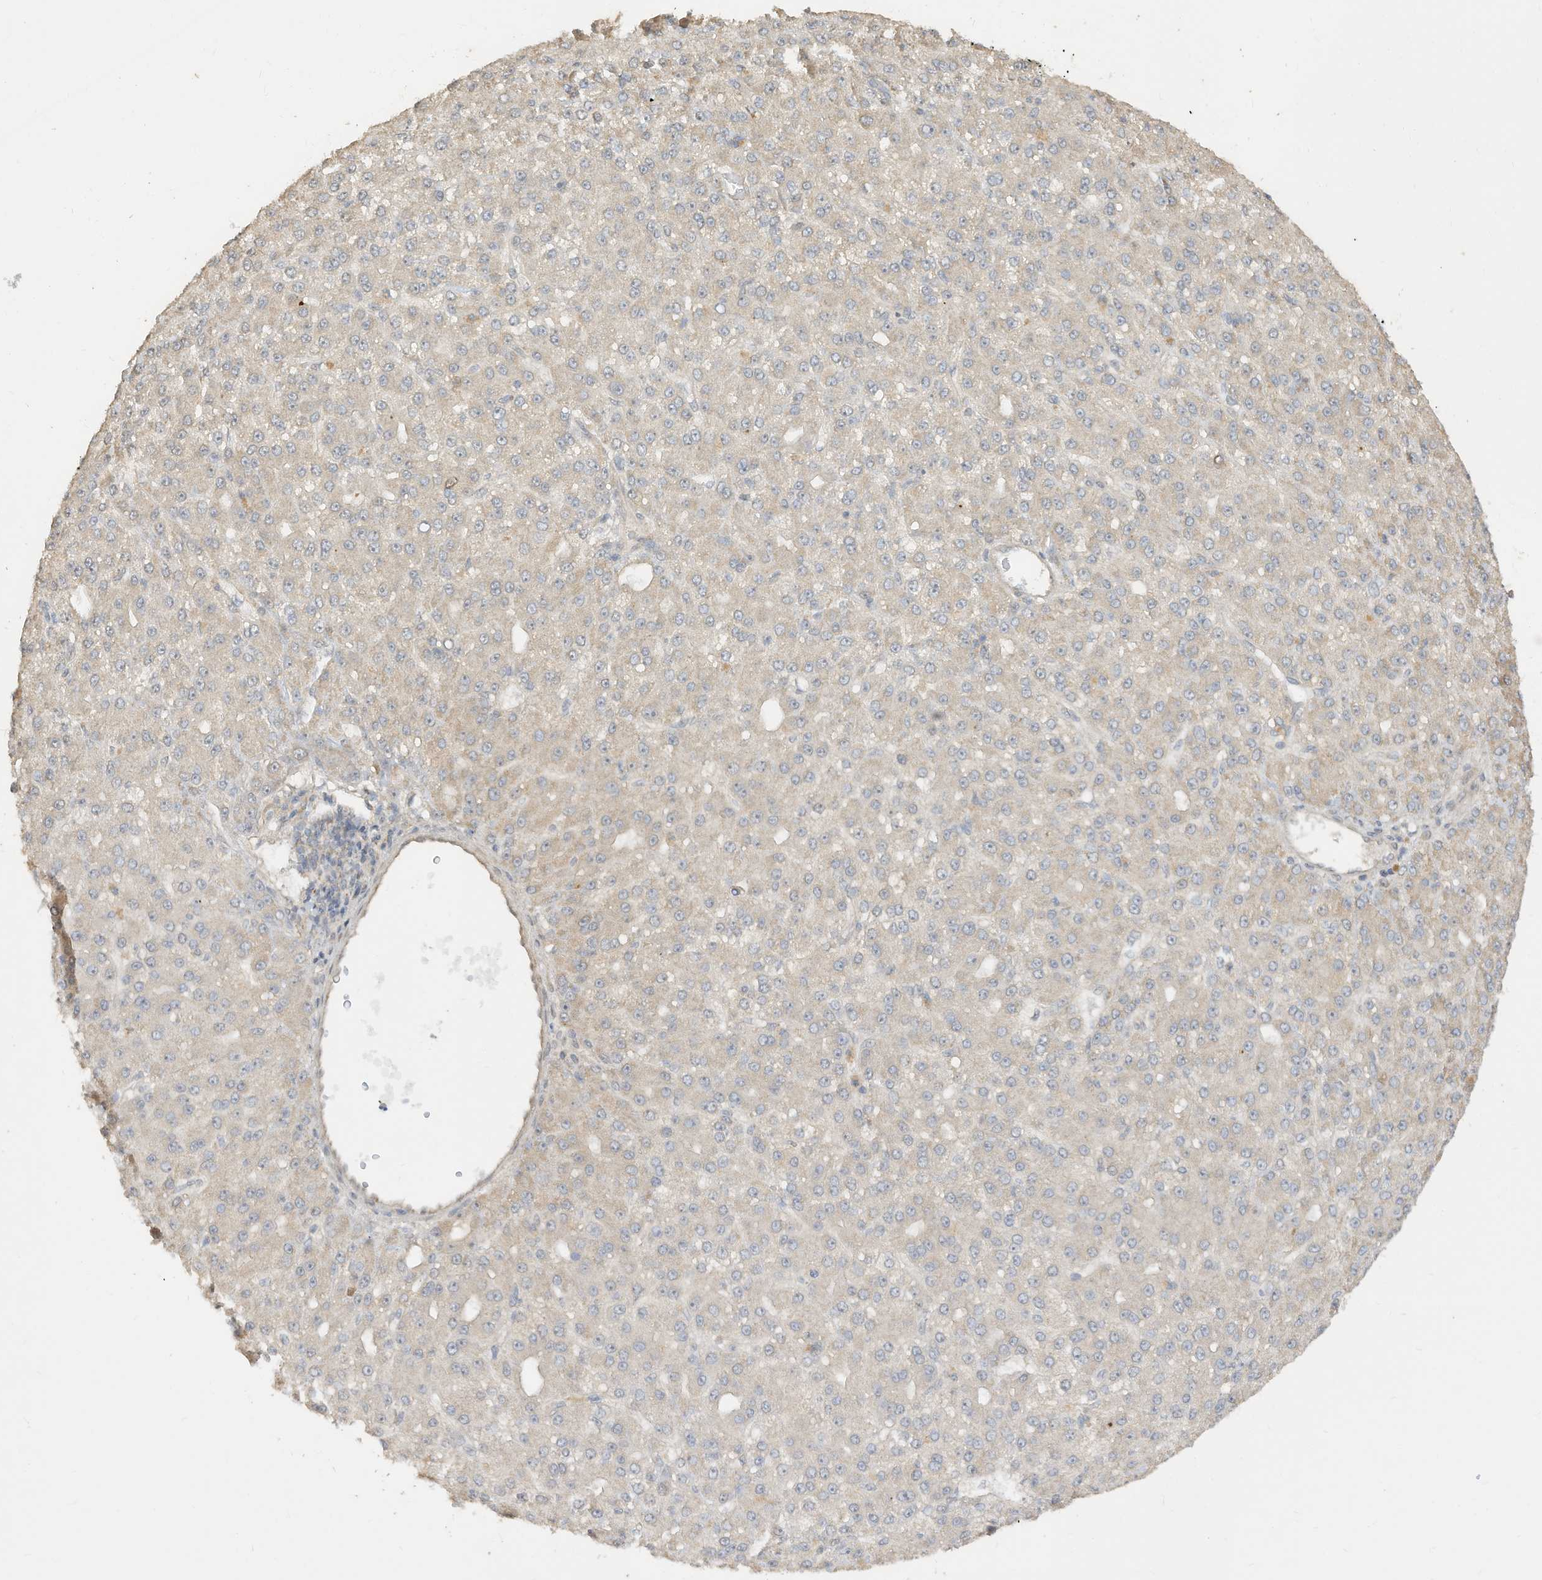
{"staining": {"intensity": "weak", "quantity": "<25%", "location": "cytoplasmic/membranous"}, "tissue": "liver cancer", "cell_type": "Tumor cells", "image_type": "cancer", "snomed": [{"axis": "morphology", "description": "Carcinoma, Hepatocellular, NOS"}, {"axis": "topography", "description": "Liver"}], "caption": "The image reveals no significant expression in tumor cells of hepatocellular carcinoma (liver).", "gene": "CAGE1", "patient": {"sex": "male", "age": 67}}